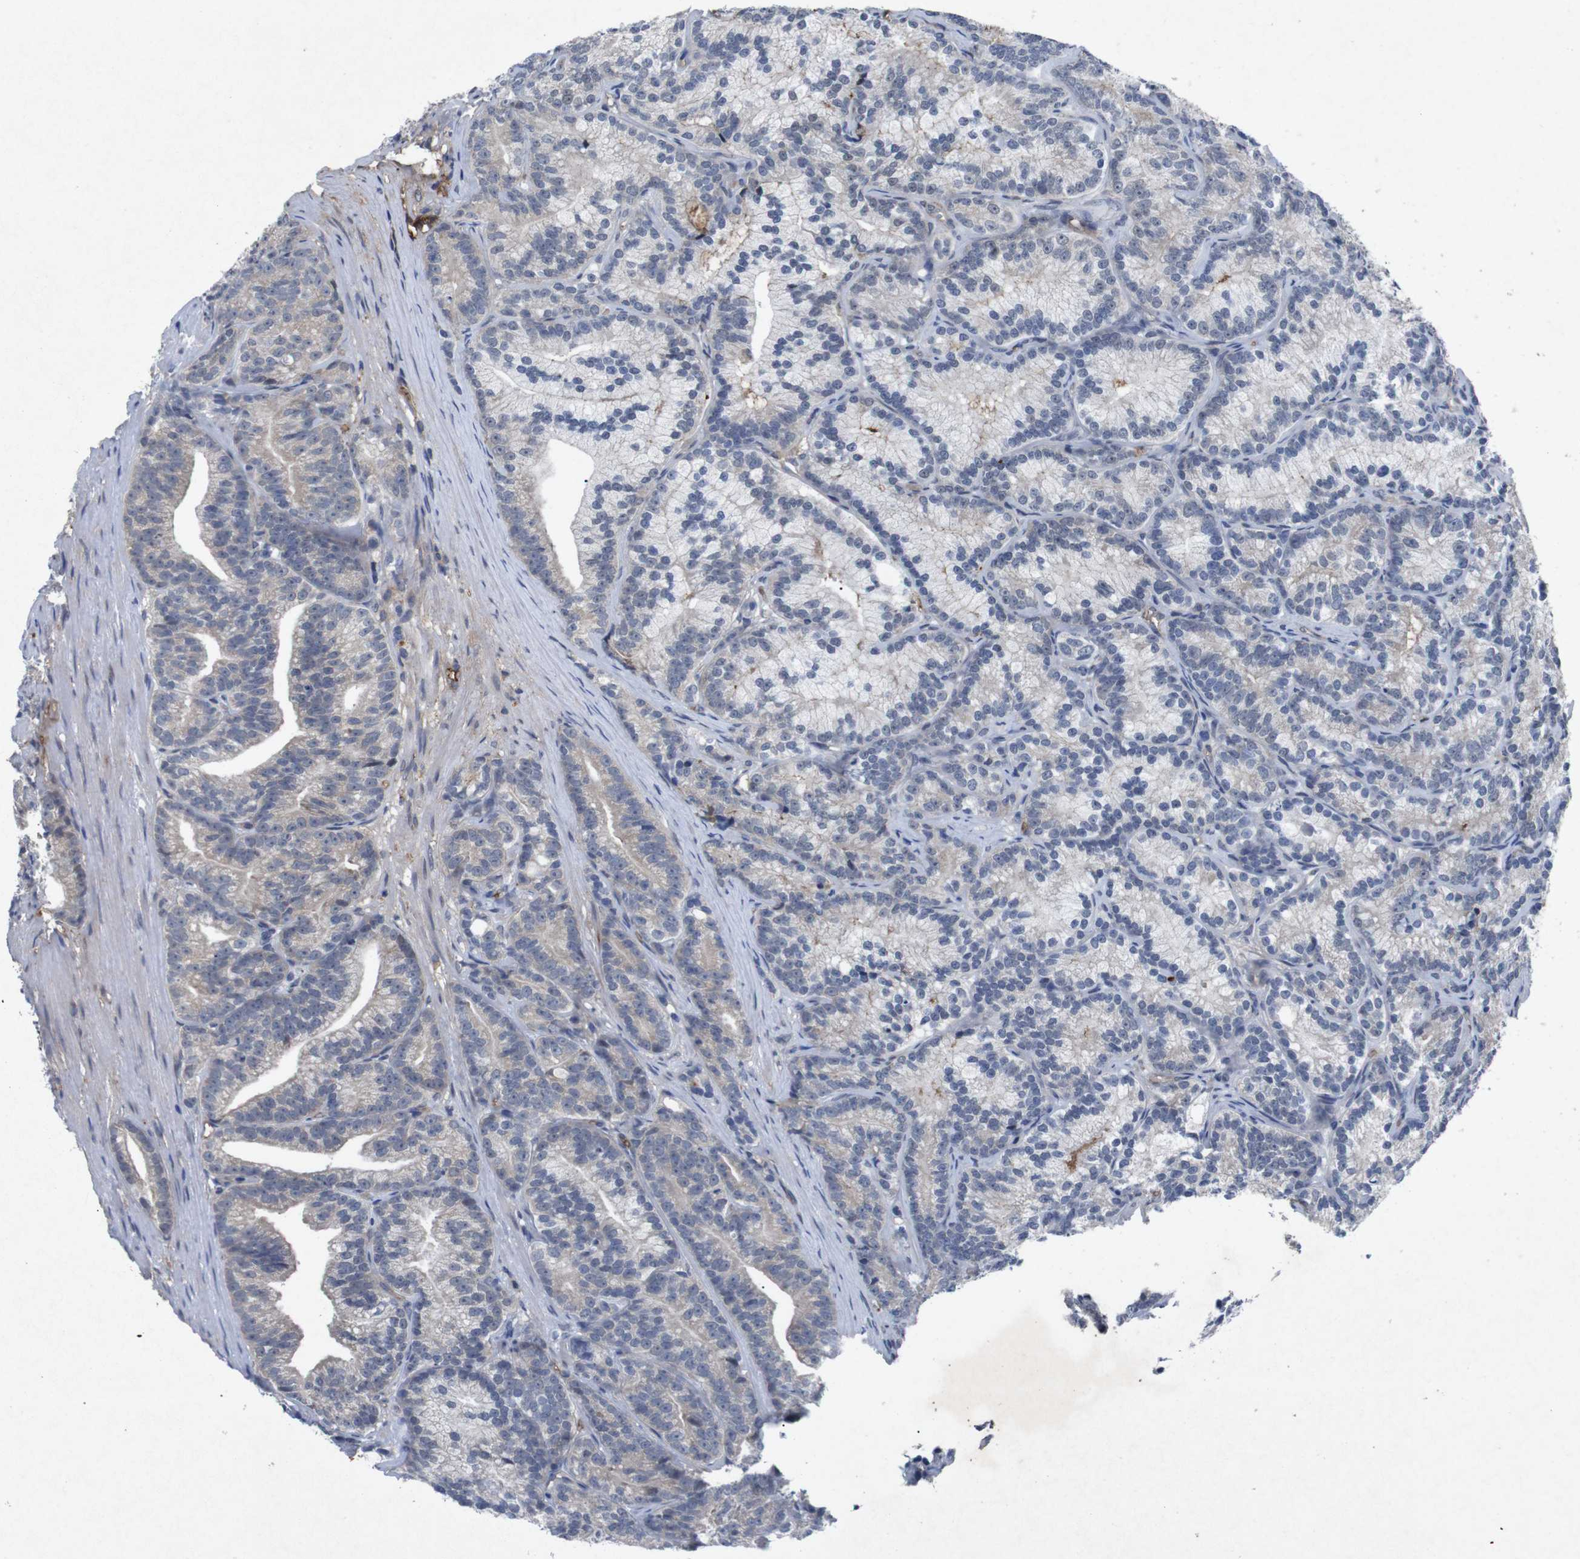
{"staining": {"intensity": "weak", "quantity": "<25%", "location": "cytoplasmic/membranous"}, "tissue": "prostate cancer", "cell_type": "Tumor cells", "image_type": "cancer", "snomed": [{"axis": "morphology", "description": "Adenocarcinoma, Low grade"}, {"axis": "topography", "description": "Prostate"}], "caption": "An IHC image of prostate cancer (low-grade adenocarcinoma) is shown. There is no staining in tumor cells of prostate cancer (low-grade adenocarcinoma).", "gene": "SPTB", "patient": {"sex": "male", "age": 89}}